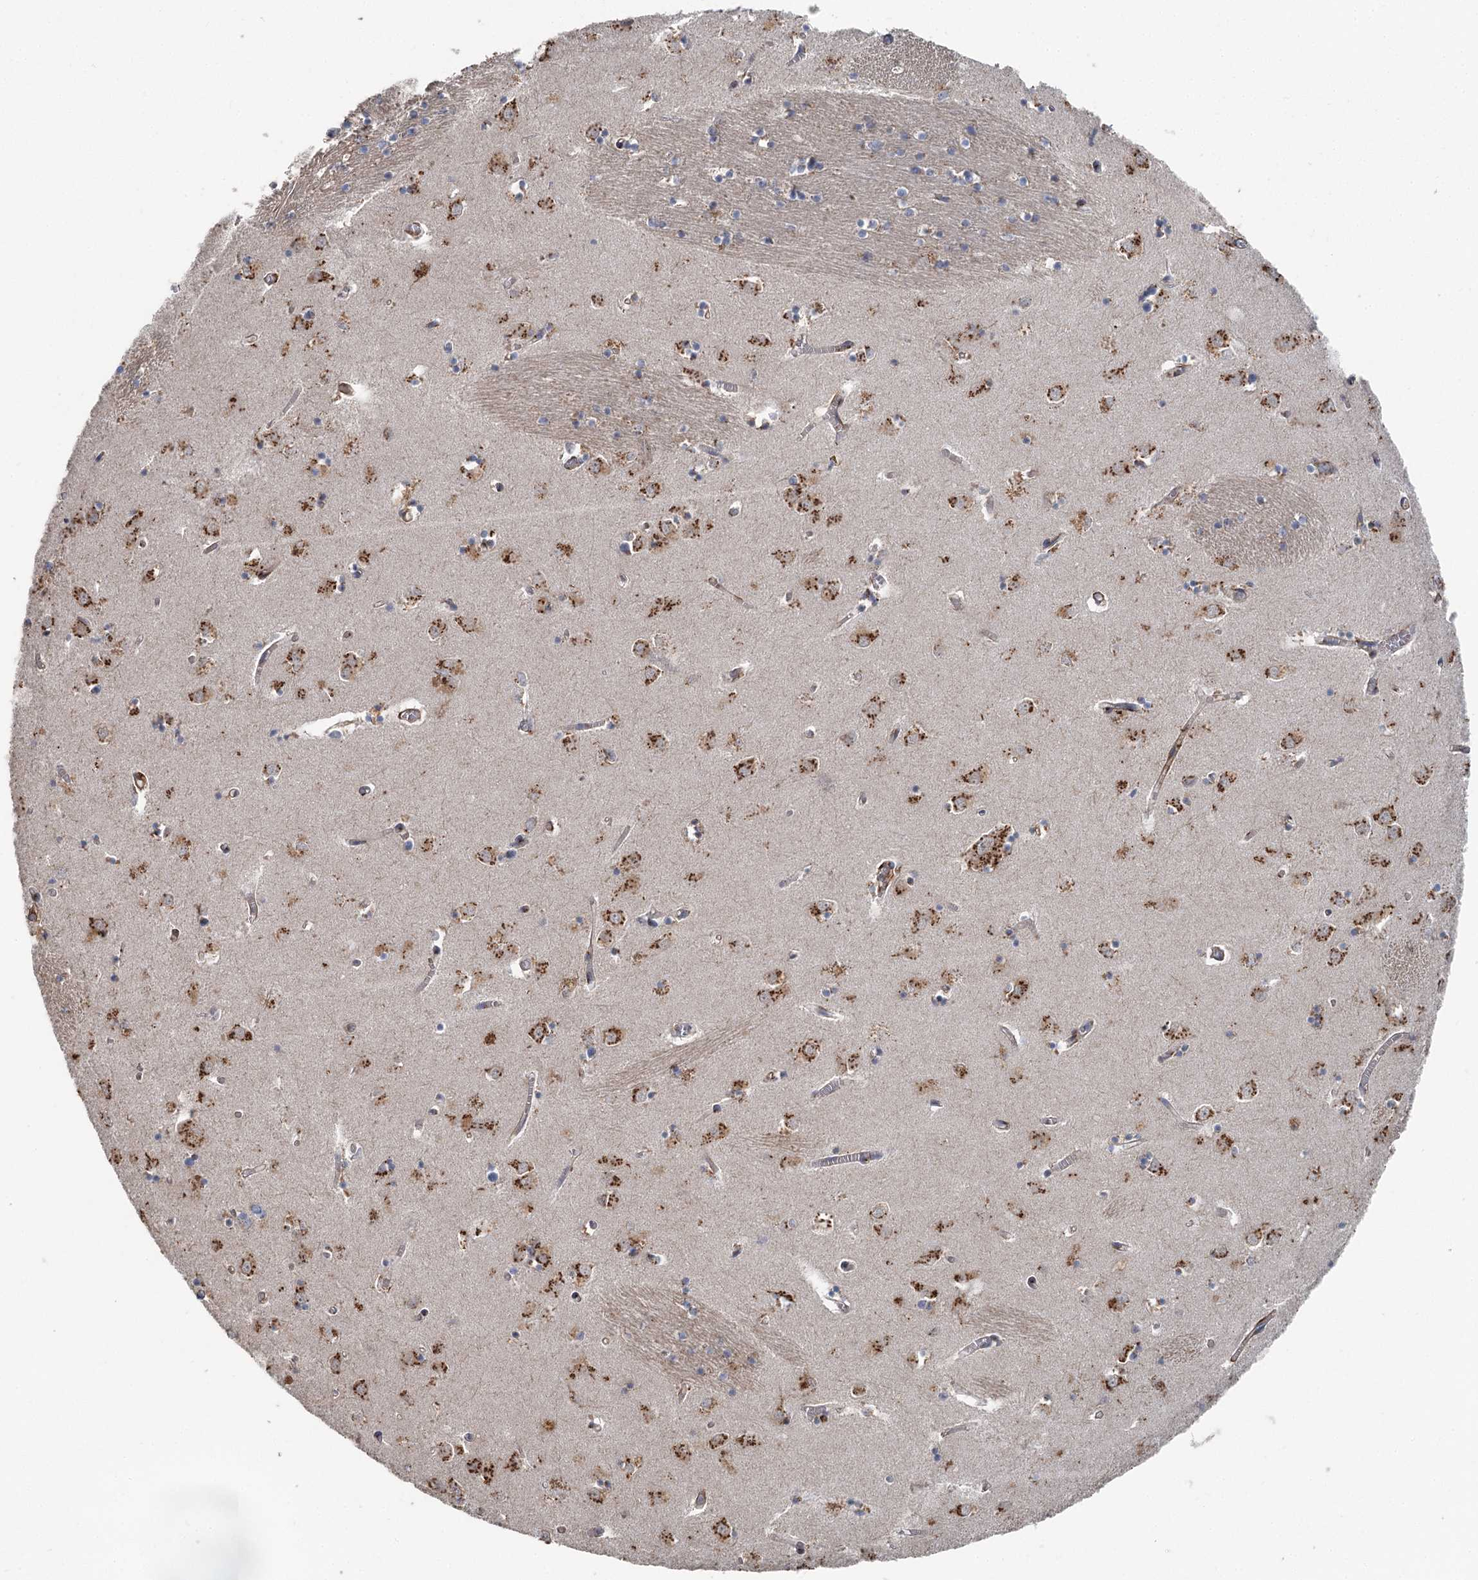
{"staining": {"intensity": "moderate", "quantity": "25%-75%", "location": "cytoplasmic/membranous"}, "tissue": "caudate", "cell_type": "Glial cells", "image_type": "normal", "snomed": [{"axis": "morphology", "description": "Normal tissue, NOS"}, {"axis": "topography", "description": "Lateral ventricle wall"}], "caption": "Protein expression analysis of normal caudate displays moderate cytoplasmic/membranous positivity in approximately 25%-75% of glial cells.", "gene": "ITIH5", "patient": {"sex": "male", "age": 70}}